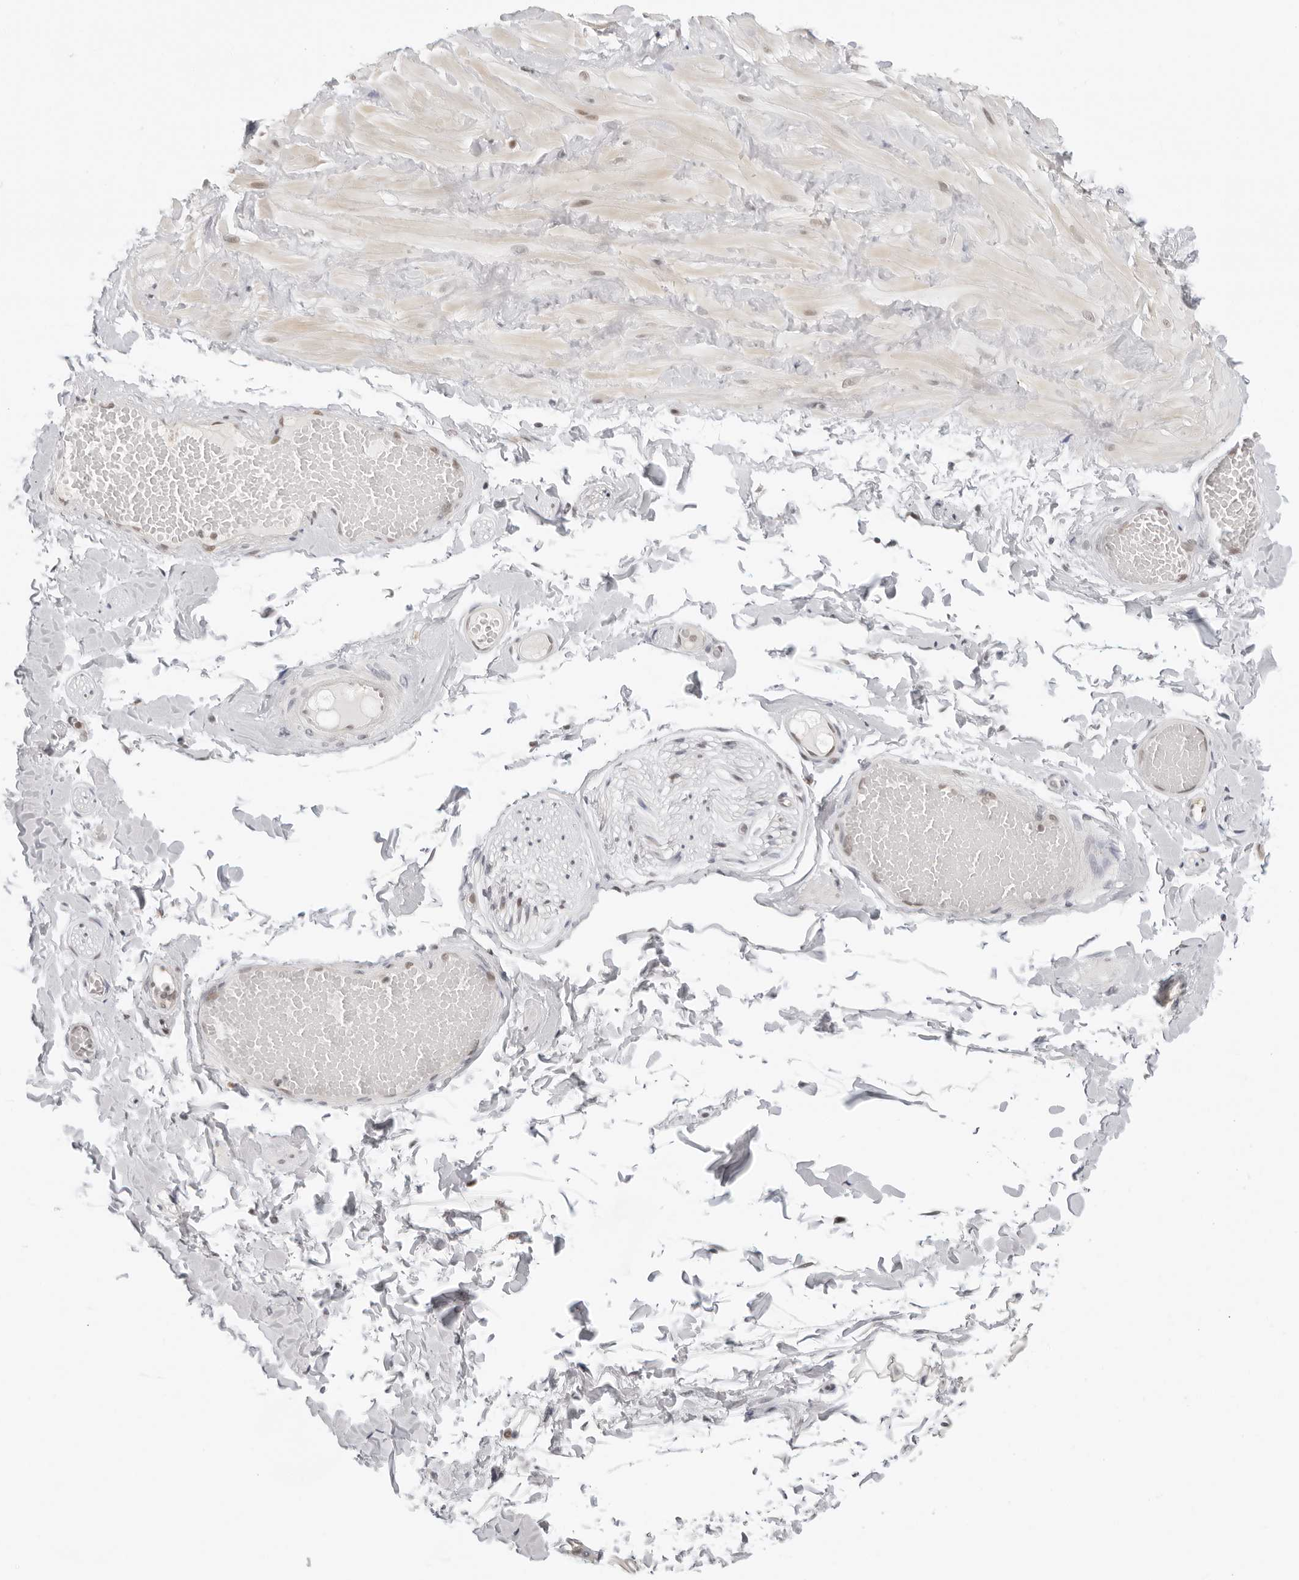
{"staining": {"intensity": "negative", "quantity": "none", "location": "none"}, "tissue": "adipose tissue", "cell_type": "Adipocytes", "image_type": "normal", "snomed": [{"axis": "morphology", "description": "Normal tissue, NOS"}, {"axis": "topography", "description": "Adipose tissue"}, {"axis": "topography", "description": "Vascular tissue"}, {"axis": "topography", "description": "Peripheral nerve tissue"}], "caption": "Immunohistochemistry micrograph of normal adipose tissue: human adipose tissue stained with DAB shows no significant protein expression in adipocytes.", "gene": "MSH6", "patient": {"sex": "male", "age": 25}}